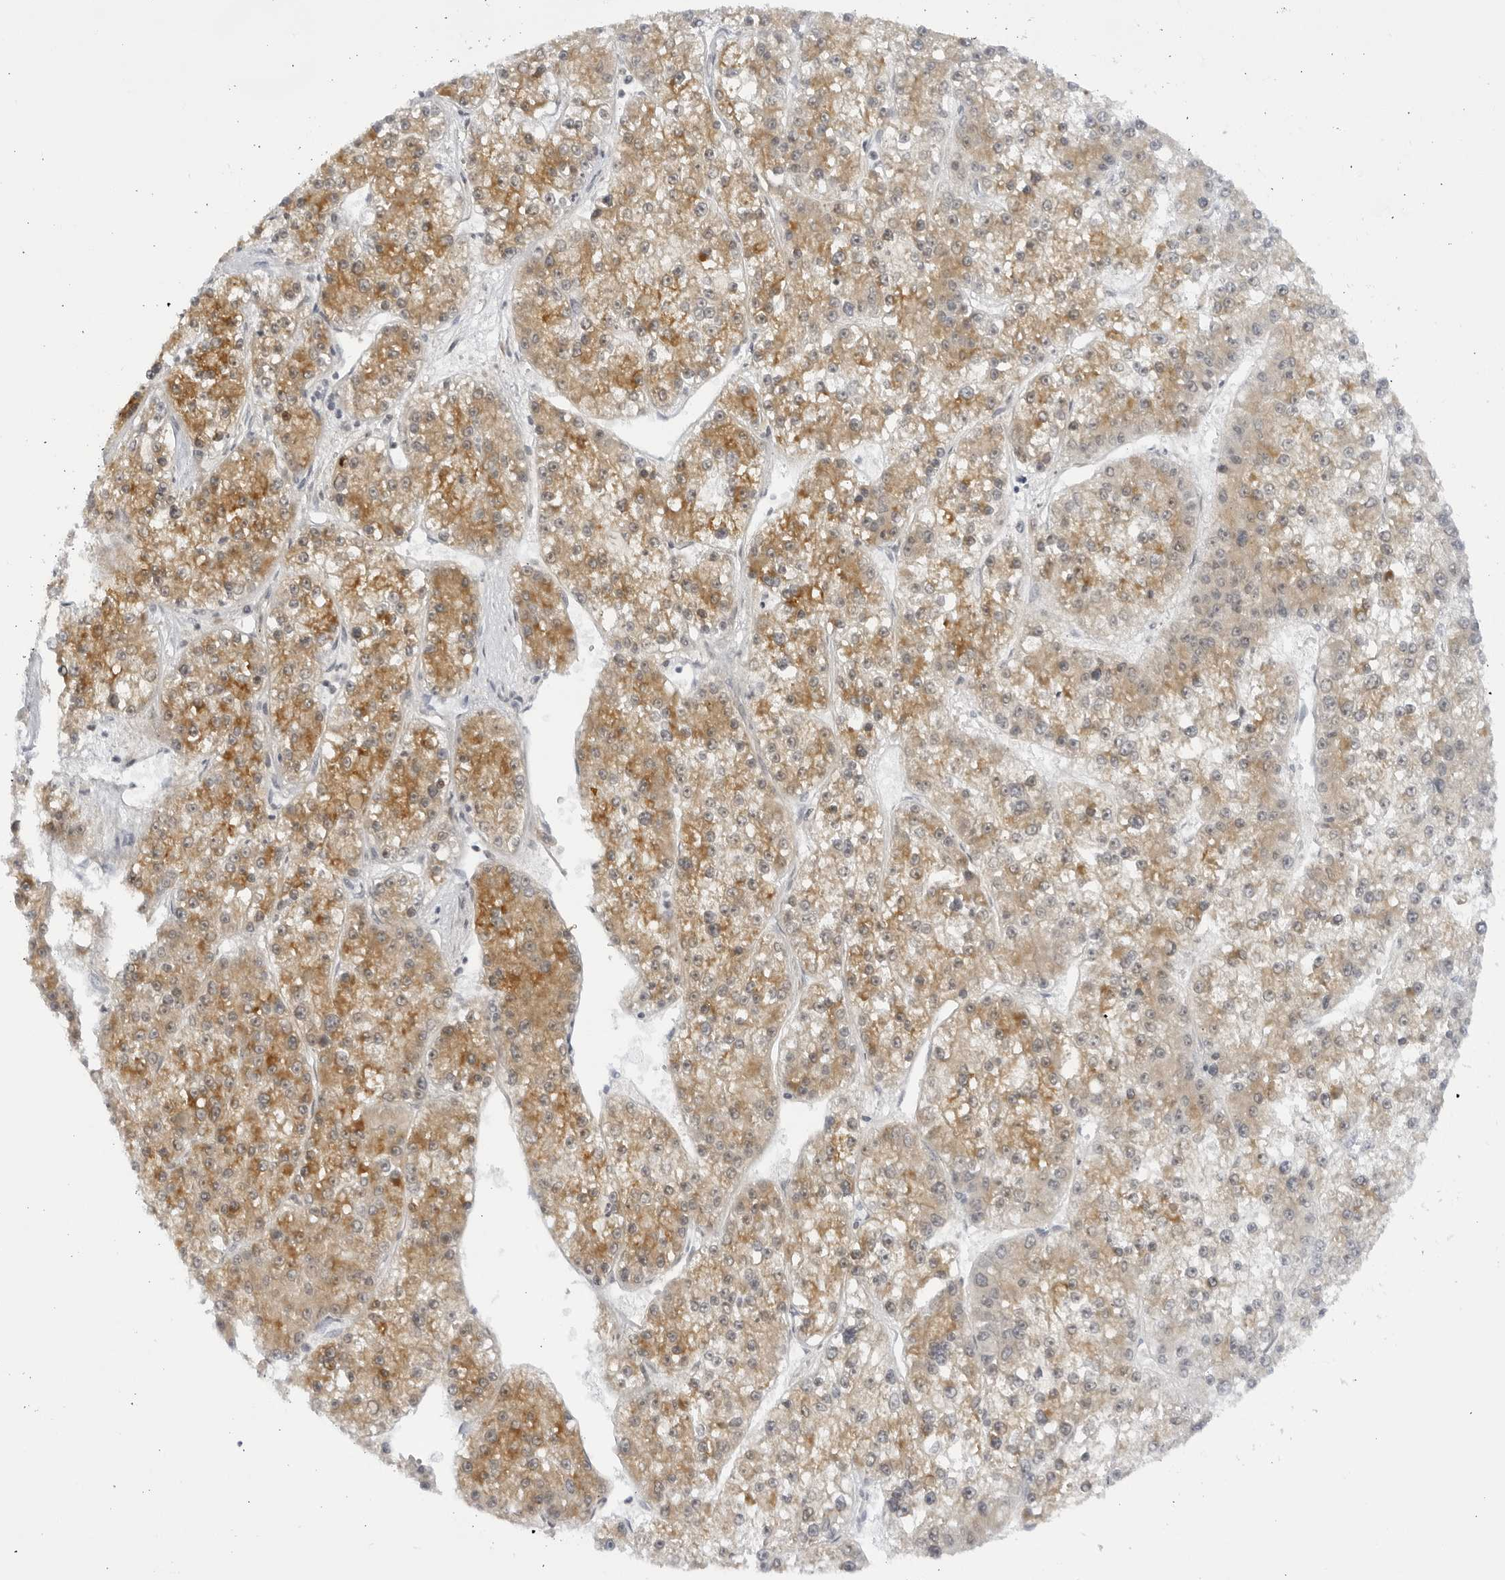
{"staining": {"intensity": "moderate", "quantity": ">75%", "location": "cytoplasmic/membranous"}, "tissue": "liver cancer", "cell_type": "Tumor cells", "image_type": "cancer", "snomed": [{"axis": "morphology", "description": "Carcinoma, Hepatocellular, NOS"}, {"axis": "topography", "description": "Liver"}], "caption": "IHC (DAB) staining of human liver cancer exhibits moderate cytoplasmic/membranous protein staining in approximately >75% of tumor cells.", "gene": "CNBD1", "patient": {"sex": "female", "age": 73}}